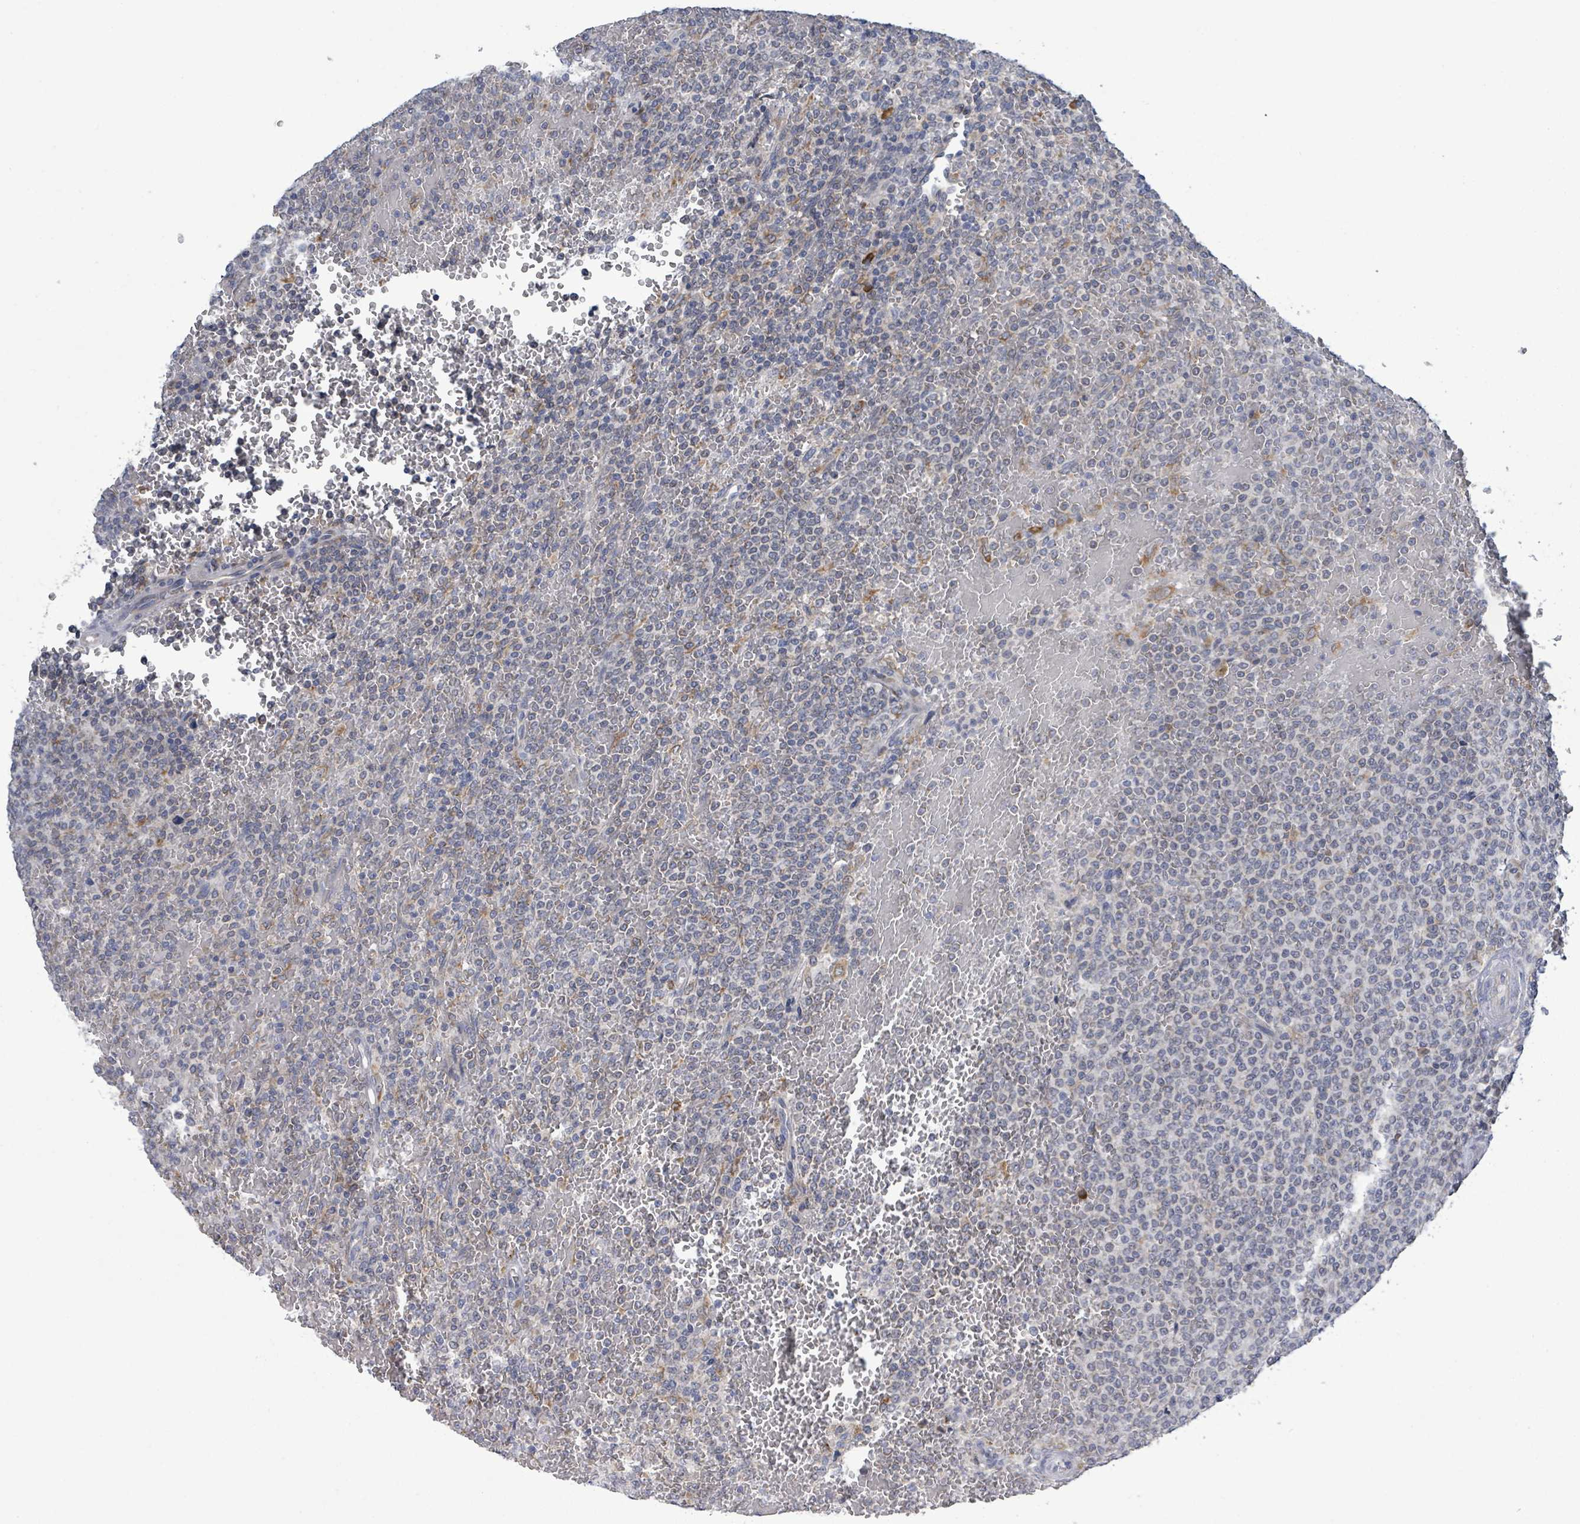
{"staining": {"intensity": "negative", "quantity": "none", "location": "none"}, "tissue": "lymphoma", "cell_type": "Tumor cells", "image_type": "cancer", "snomed": [{"axis": "morphology", "description": "Malignant lymphoma, non-Hodgkin's type, Low grade"}, {"axis": "topography", "description": "Spleen"}], "caption": "The image reveals no staining of tumor cells in lymphoma.", "gene": "ATP13A1", "patient": {"sex": "male", "age": 60}}